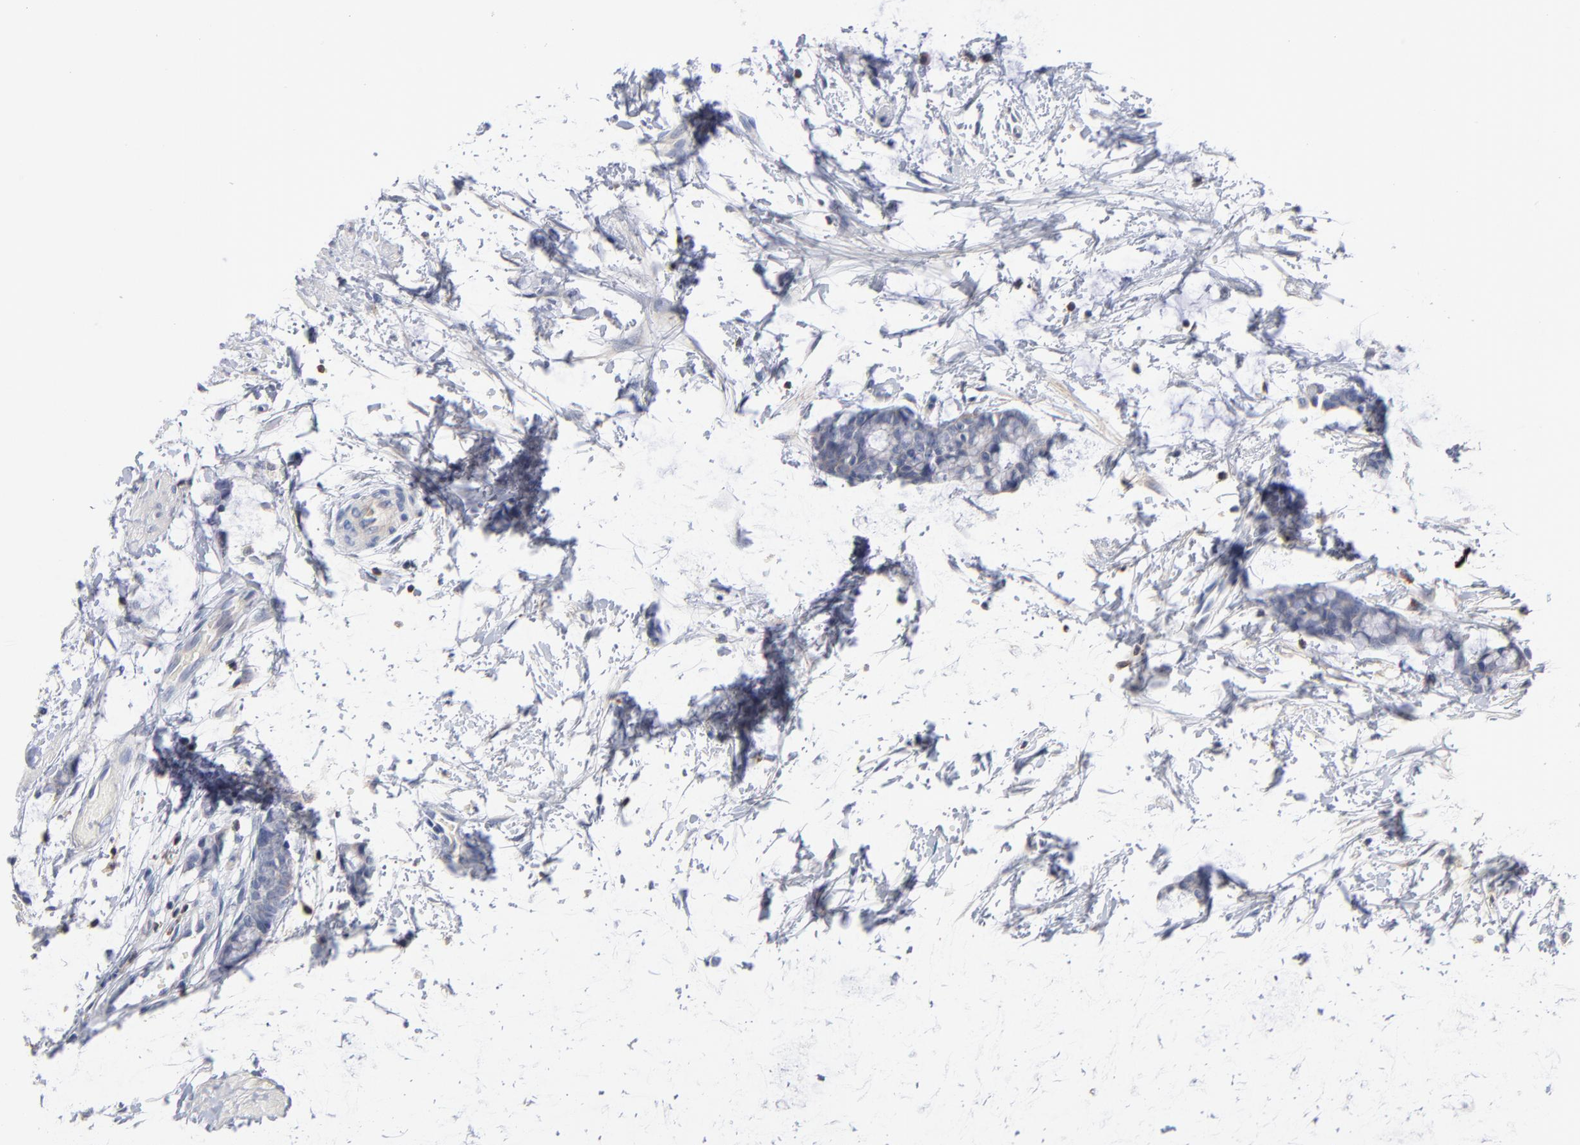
{"staining": {"intensity": "weak", "quantity": "25%-75%", "location": "cytoplasmic/membranous"}, "tissue": "colorectal cancer", "cell_type": "Tumor cells", "image_type": "cancer", "snomed": [{"axis": "morphology", "description": "Adenocarcinoma, NOS"}, {"axis": "topography", "description": "Colon"}], "caption": "Colorectal adenocarcinoma stained with DAB (3,3'-diaminobenzidine) immunohistochemistry (IHC) shows low levels of weak cytoplasmic/membranous positivity in about 25%-75% of tumor cells. The staining was performed using DAB (3,3'-diaminobenzidine), with brown indicating positive protein expression. Nuclei are stained blue with hematoxylin.", "gene": "PDLIM2", "patient": {"sex": "male", "age": 14}}